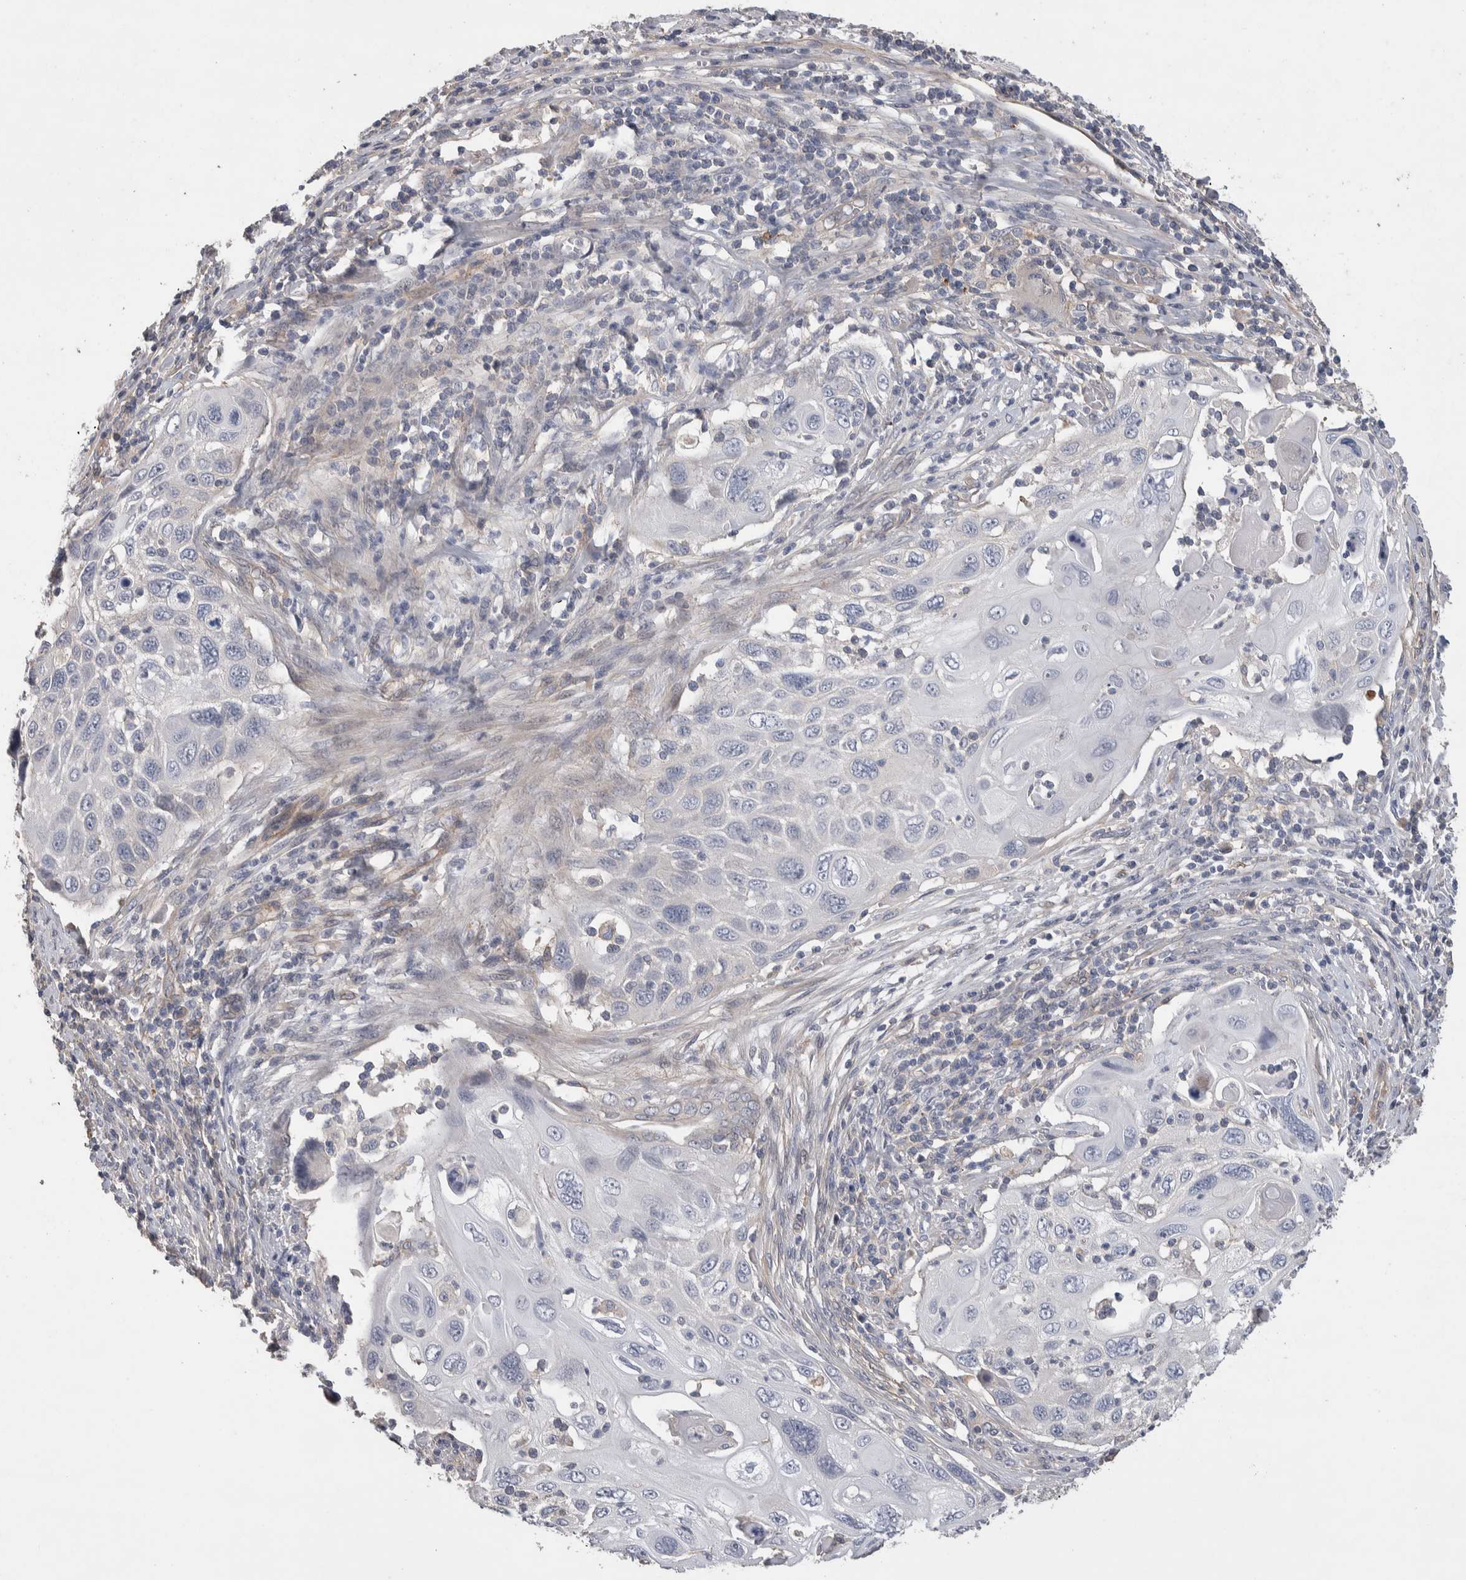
{"staining": {"intensity": "negative", "quantity": "none", "location": "none"}, "tissue": "cervical cancer", "cell_type": "Tumor cells", "image_type": "cancer", "snomed": [{"axis": "morphology", "description": "Squamous cell carcinoma, NOS"}, {"axis": "topography", "description": "Cervix"}], "caption": "Protein analysis of cervical squamous cell carcinoma displays no significant staining in tumor cells.", "gene": "GCNA", "patient": {"sex": "female", "age": 70}}